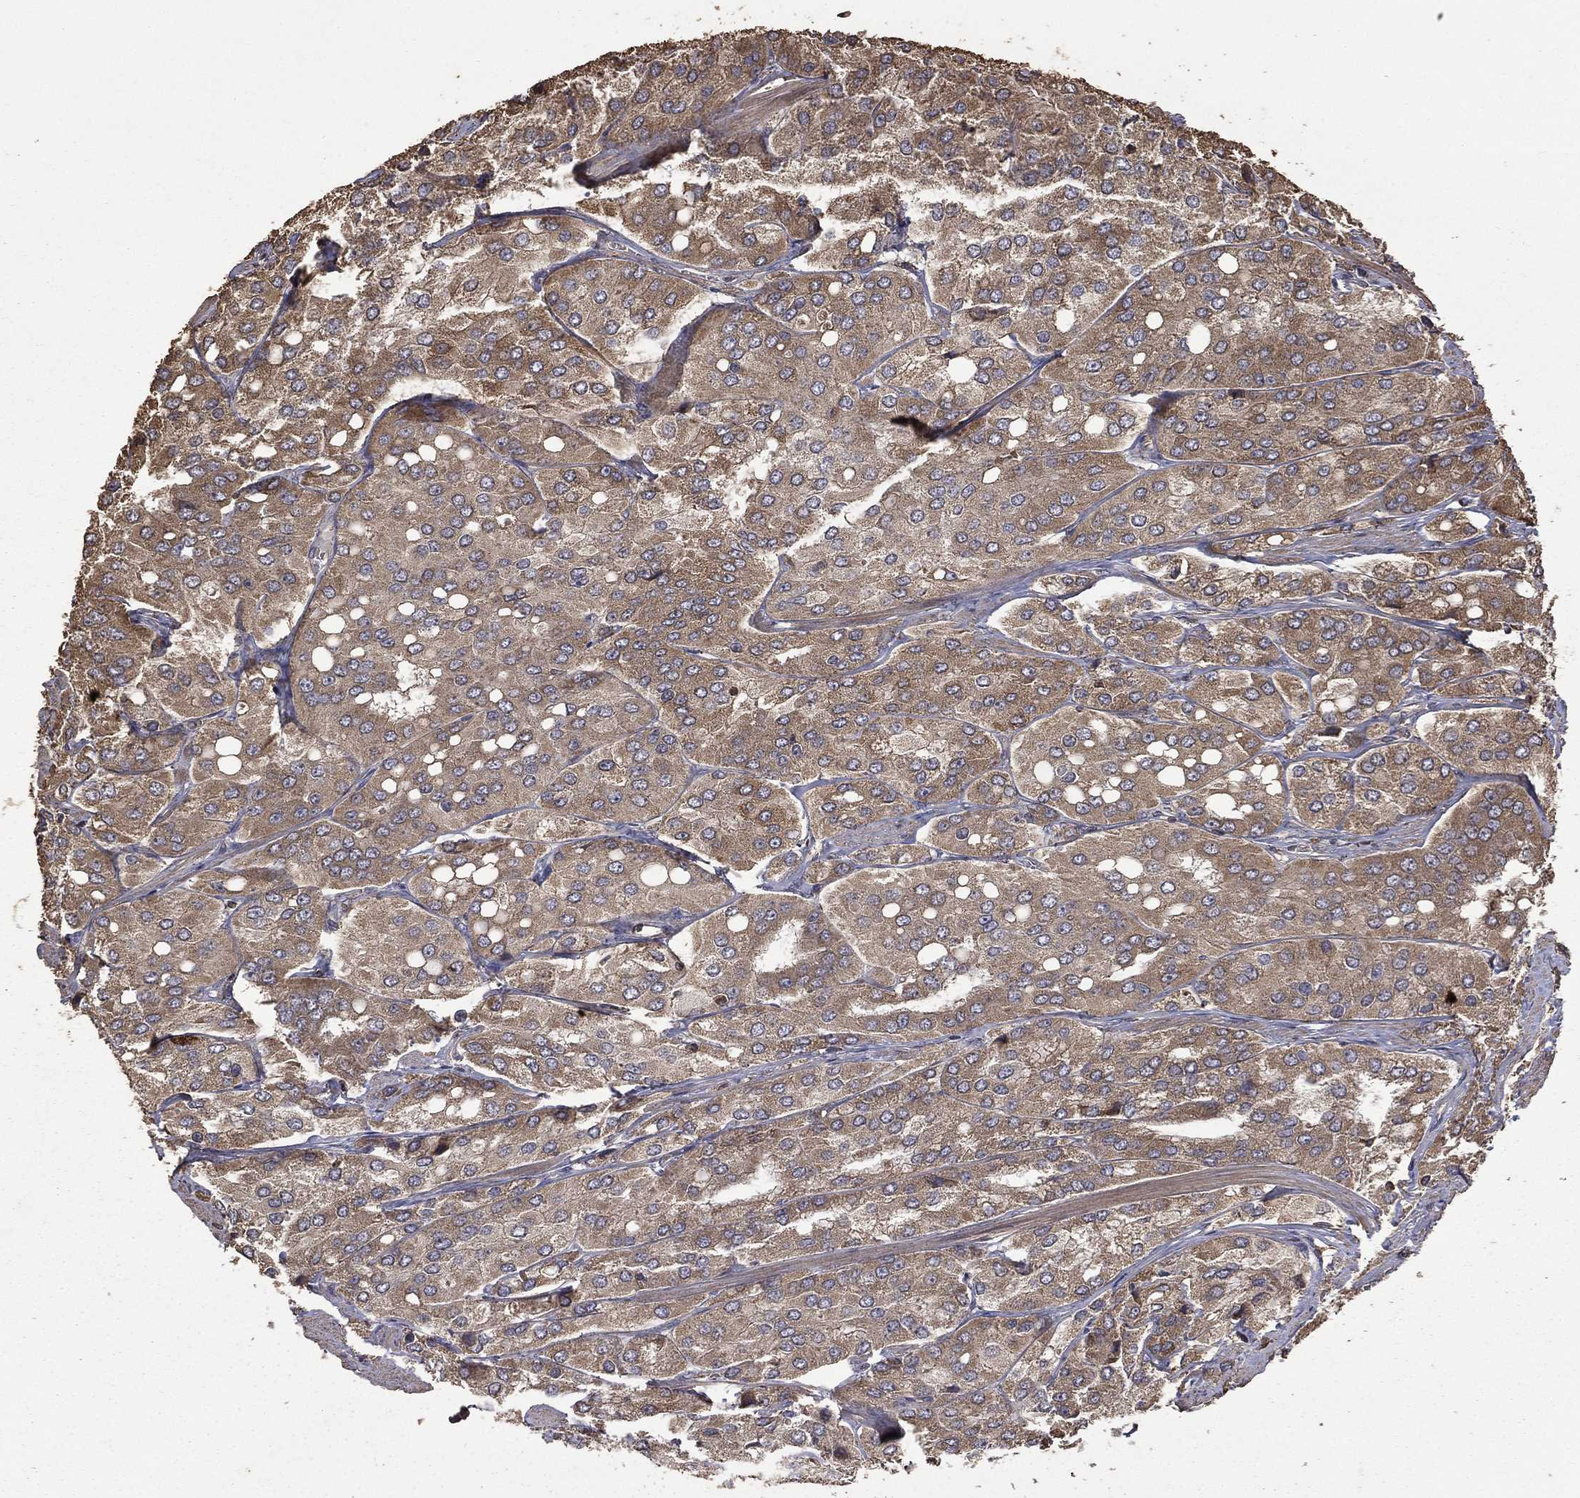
{"staining": {"intensity": "moderate", "quantity": ">75%", "location": "cytoplasmic/membranous"}, "tissue": "prostate cancer", "cell_type": "Tumor cells", "image_type": "cancer", "snomed": [{"axis": "morphology", "description": "Adenocarcinoma, Low grade"}, {"axis": "topography", "description": "Prostate"}], "caption": "Immunohistochemical staining of human prostate cancer exhibits medium levels of moderate cytoplasmic/membranous protein expression in about >75% of tumor cells.", "gene": "METTL27", "patient": {"sex": "male", "age": 69}}